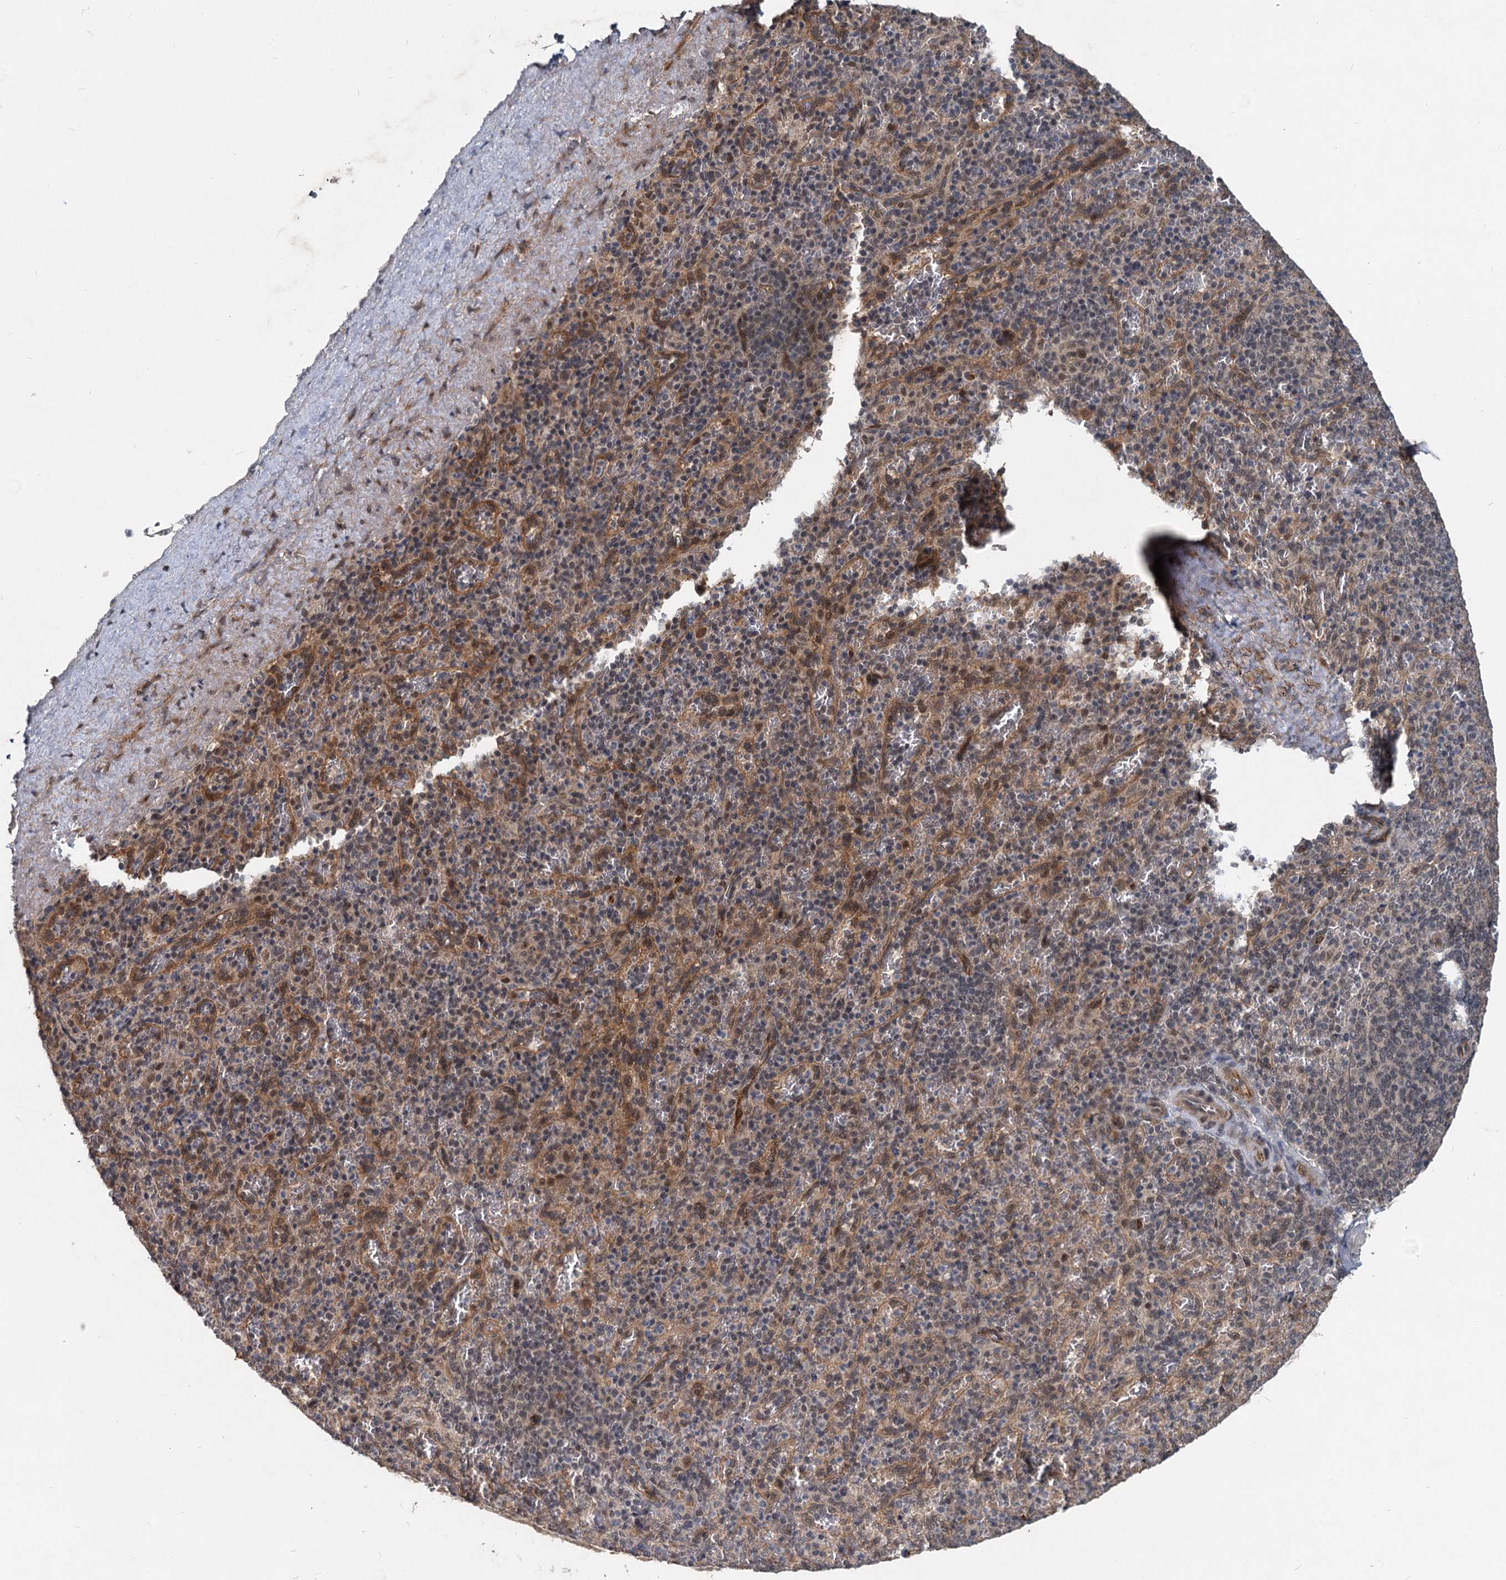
{"staining": {"intensity": "weak", "quantity": "25%-75%", "location": "cytoplasmic/membranous"}, "tissue": "spleen", "cell_type": "Cells in red pulp", "image_type": "normal", "snomed": [{"axis": "morphology", "description": "Normal tissue, NOS"}, {"axis": "topography", "description": "Spleen"}], "caption": "Unremarkable spleen exhibits weak cytoplasmic/membranous positivity in about 25%-75% of cells in red pulp, visualized by immunohistochemistry.", "gene": "RITA1", "patient": {"sex": "male", "age": 82}}